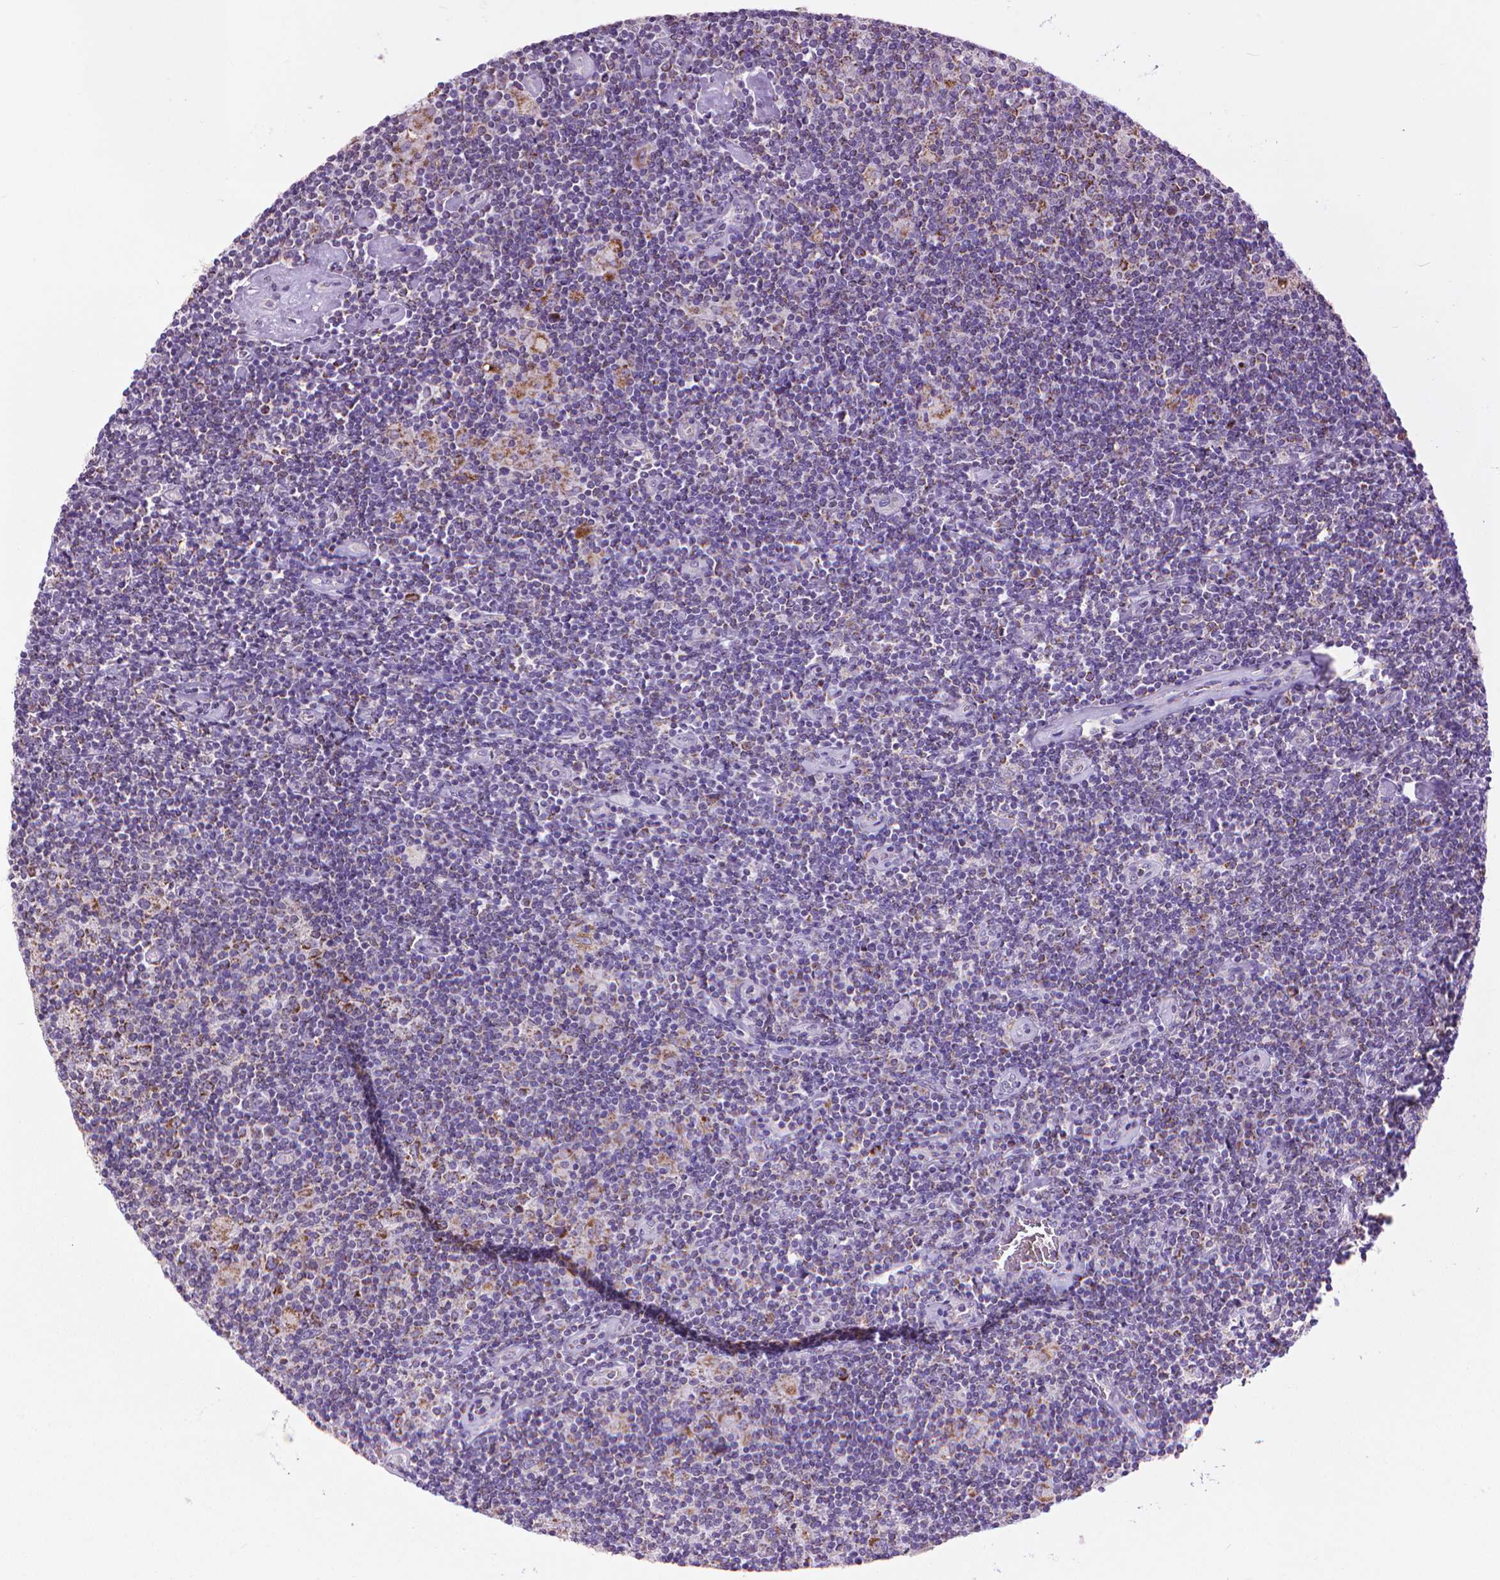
{"staining": {"intensity": "strong", "quantity": "25%-75%", "location": "cytoplasmic/membranous"}, "tissue": "lymphoma", "cell_type": "Tumor cells", "image_type": "cancer", "snomed": [{"axis": "morphology", "description": "Hodgkin's disease, NOS"}, {"axis": "topography", "description": "Lymph node"}], "caption": "Protein staining of Hodgkin's disease tissue displays strong cytoplasmic/membranous expression in approximately 25%-75% of tumor cells.", "gene": "VDAC1", "patient": {"sex": "male", "age": 40}}